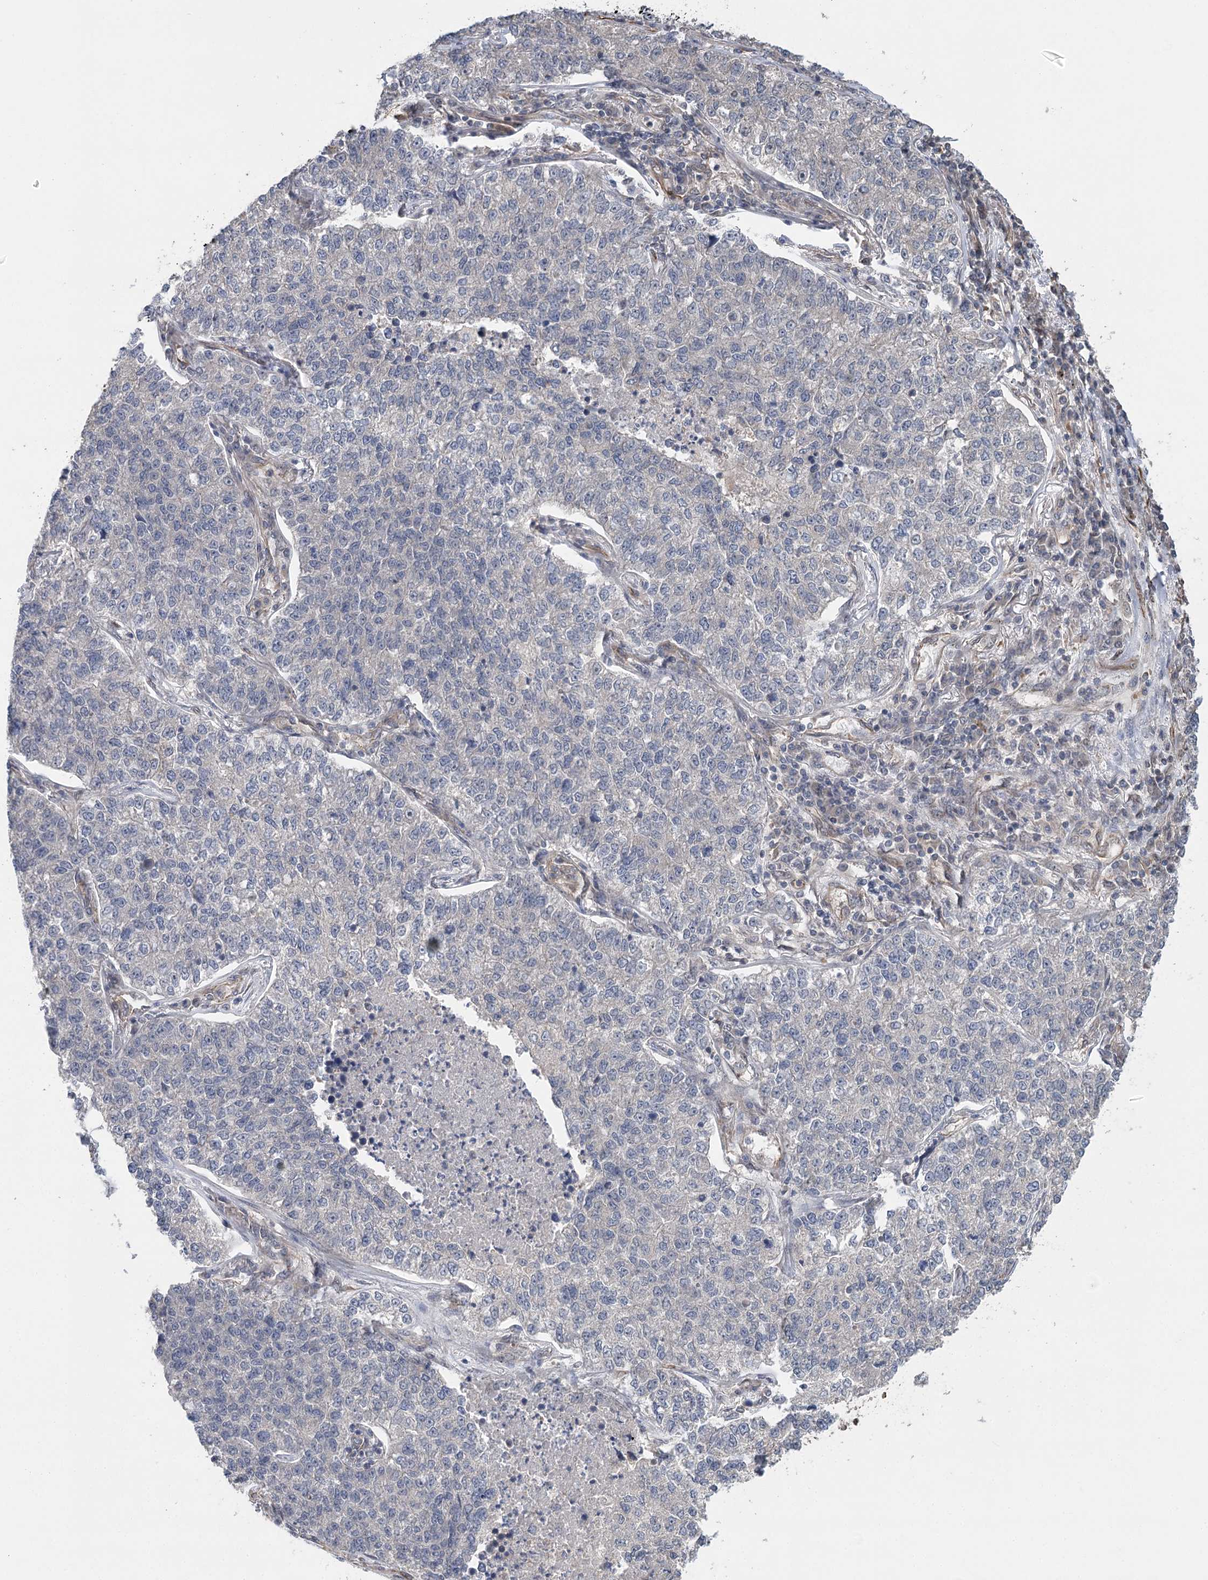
{"staining": {"intensity": "negative", "quantity": "none", "location": "none"}, "tissue": "lung cancer", "cell_type": "Tumor cells", "image_type": "cancer", "snomed": [{"axis": "morphology", "description": "Adenocarcinoma, NOS"}, {"axis": "topography", "description": "Lung"}], "caption": "The image displays no staining of tumor cells in lung cancer (adenocarcinoma).", "gene": "RWDD4", "patient": {"sex": "male", "age": 49}}